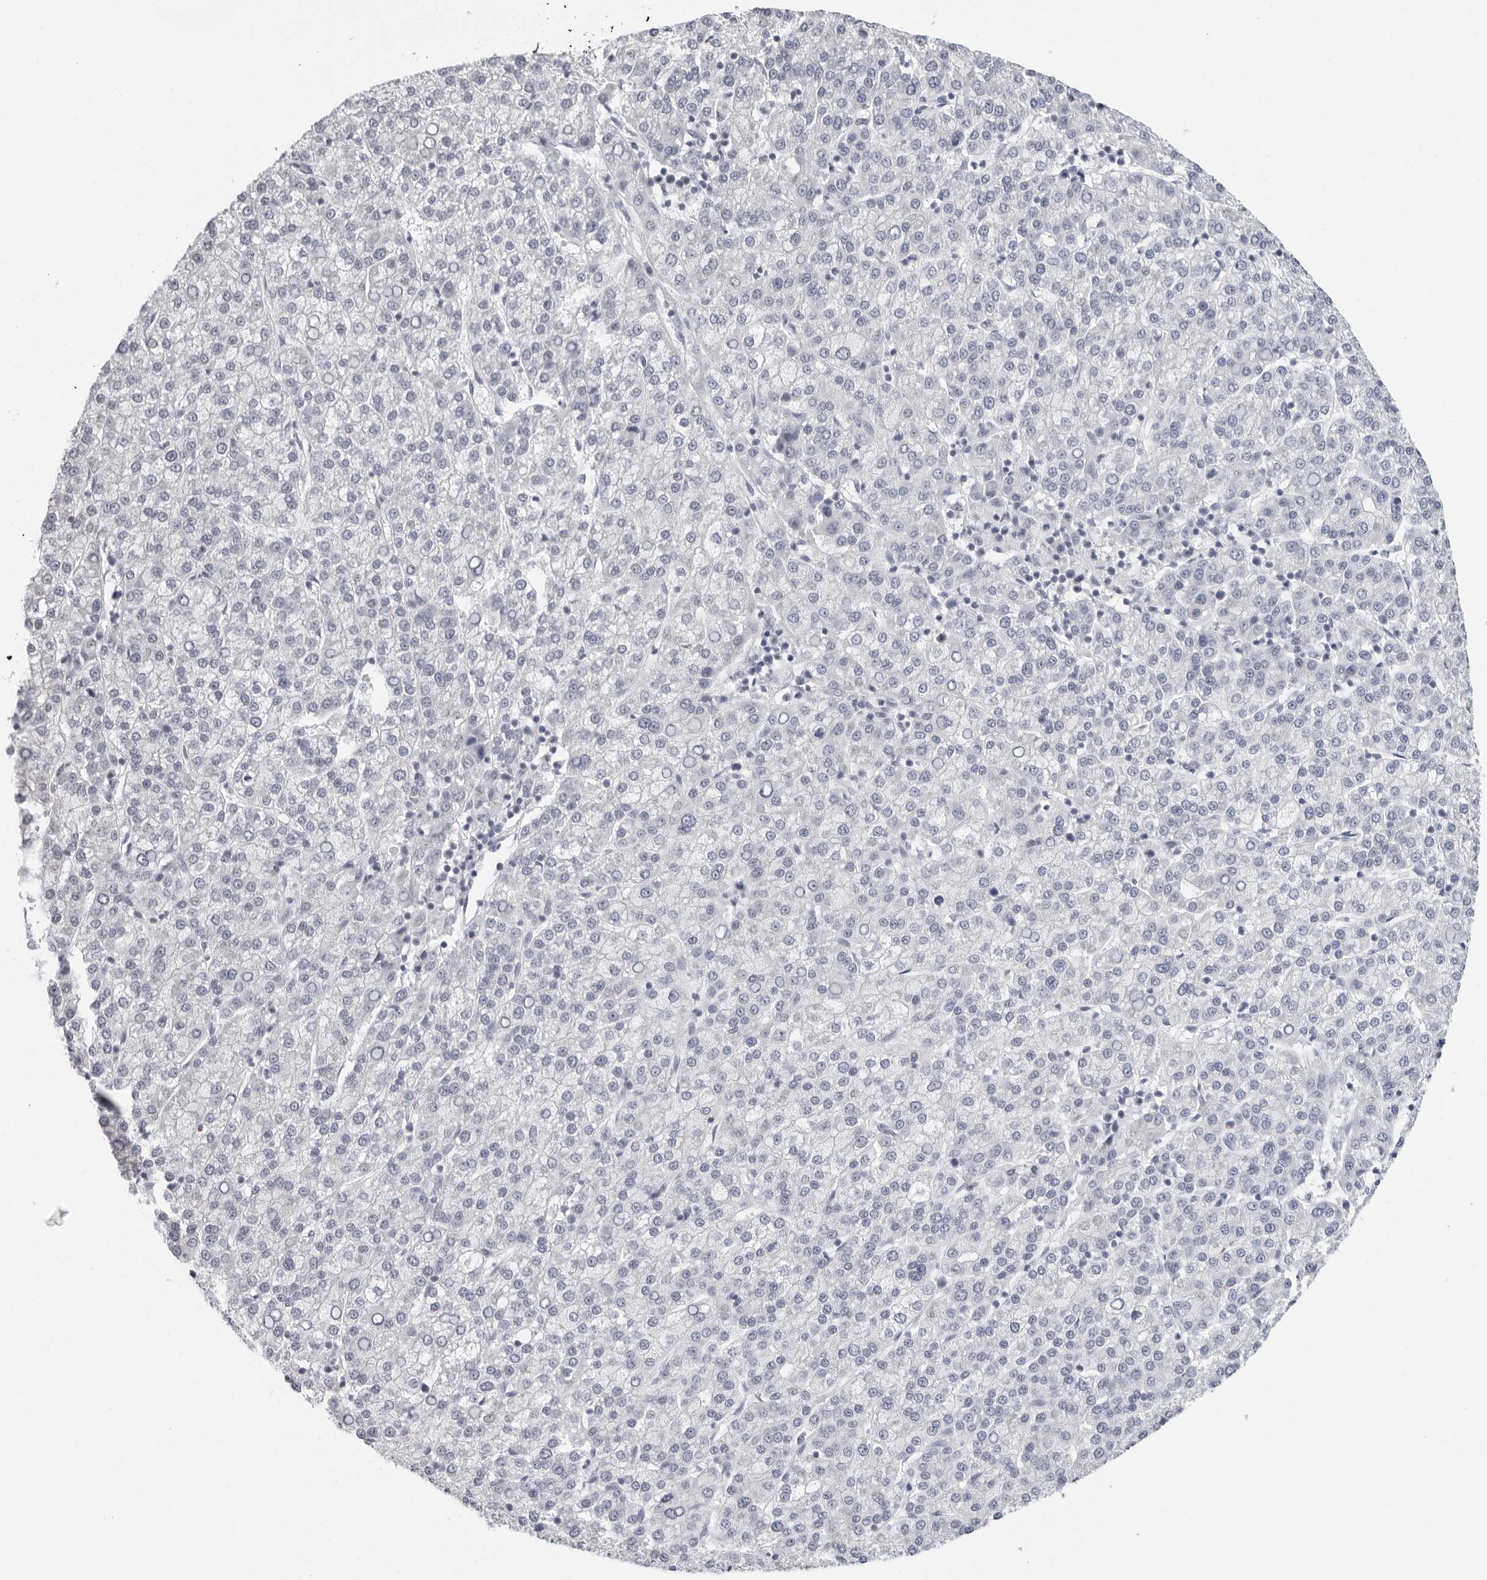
{"staining": {"intensity": "negative", "quantity": "none", "location": "none"}, "tissue": "liver cancer", "cell_type": "Tumor cells", "image_type": "cancer", "snomed": [{"axis": "morphology", "description": "Carcinoma, Hepatocellular, NOS"}, {"axis": "topography", "description": "Liver"}], "caption": "IHC histopathology image of neoplastic tissue: human liver cancer stained with DAB displays no significant protein expression in tumor cells.", "gene": "FLG2", "patient": {"sex": "female", "age": 58}}